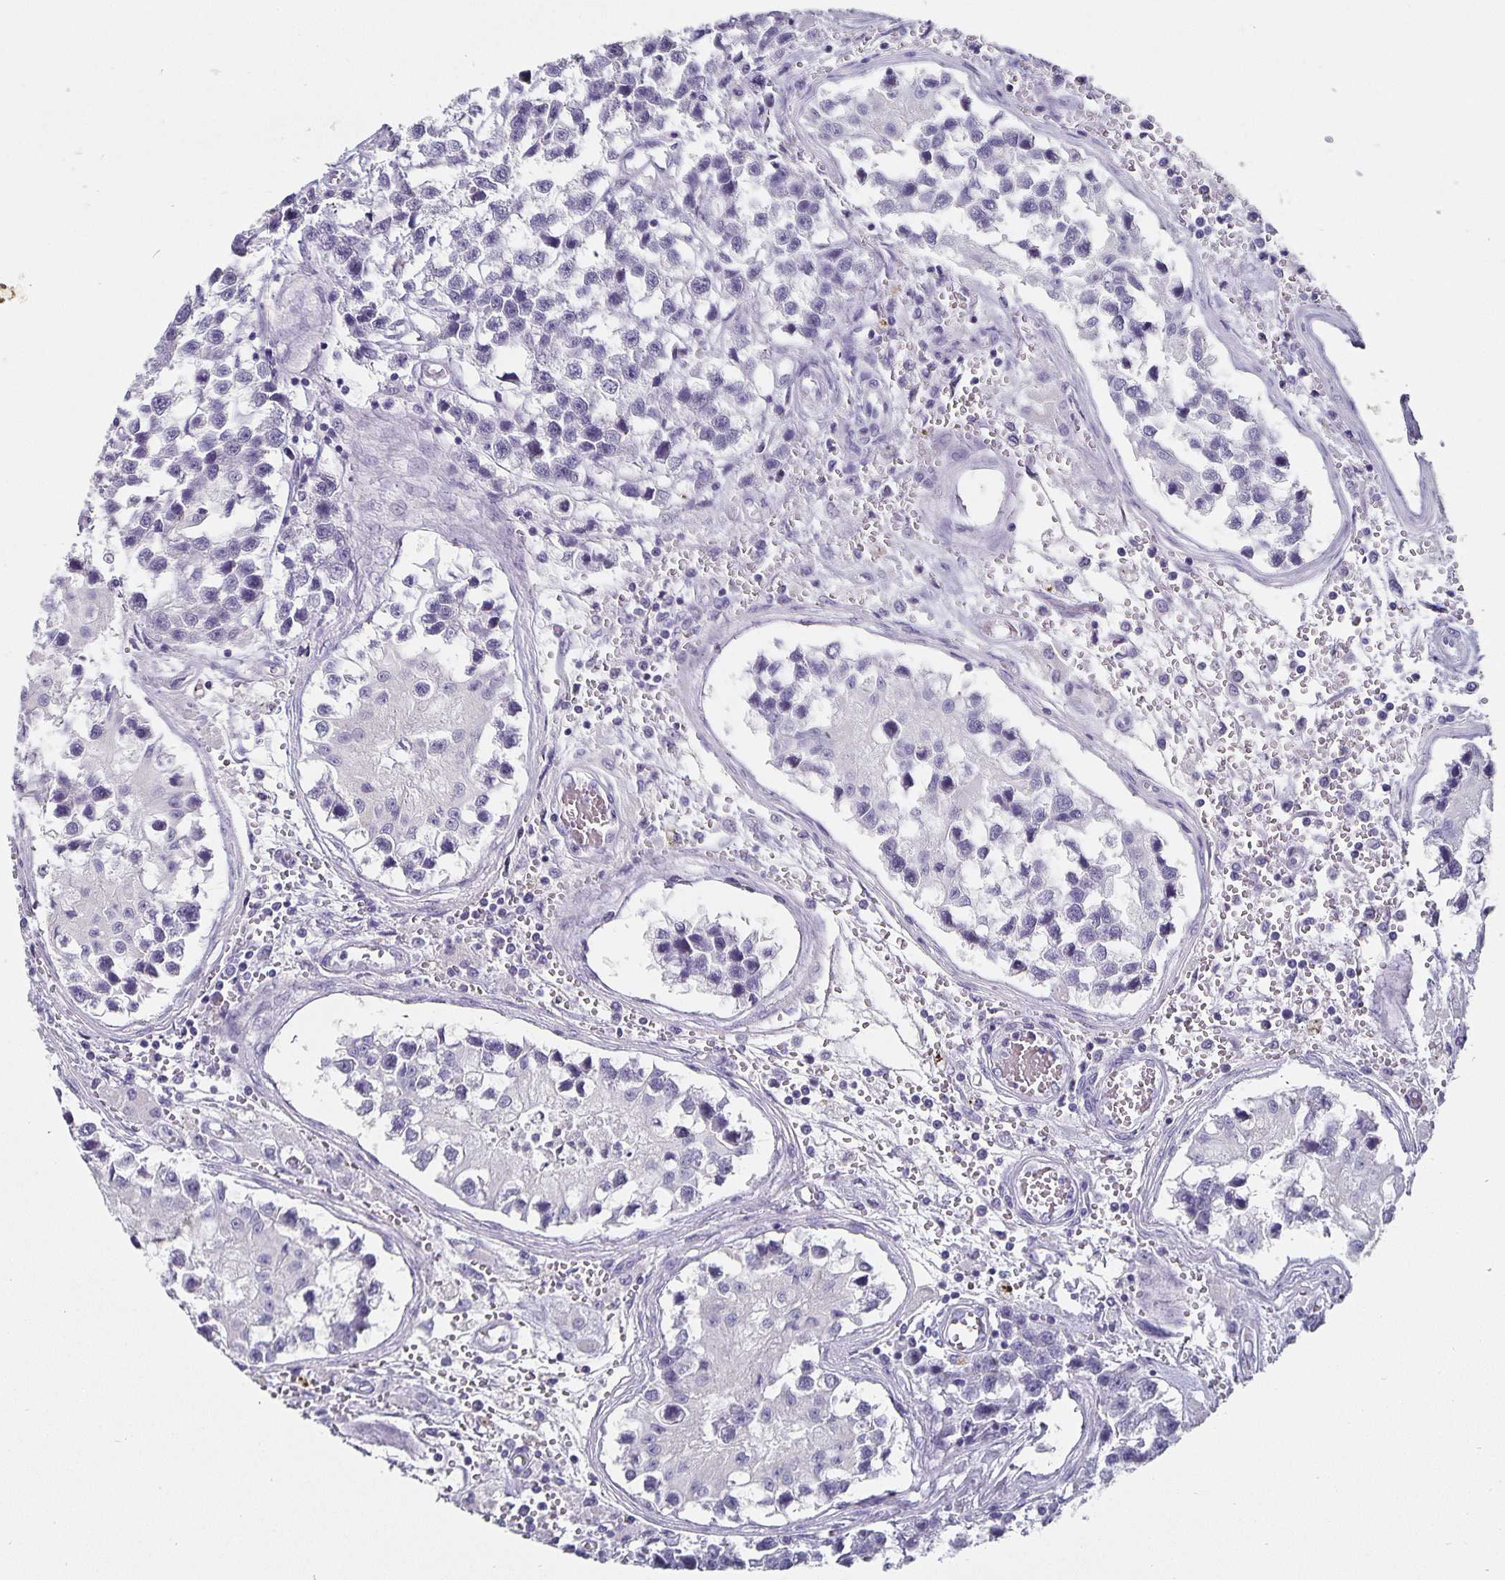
{"staining": {"intensity": "negative", "quantity": "none", "location": "none"}, "tissue": "testis cancer", "cell_type": "Tumor cells", "image_type": "cancer", "snomed": [{"axis": "morphology", "description": "Seminoma, NOS"}, {"axis": "topography", "description": "Testis"}], "caption": "Immunohistochemical staining of human seminoma (testis) exhibits no significant staining in tumor cells.", "gene": "CHGA", "patient": {"sex": "male", "age": 26}}